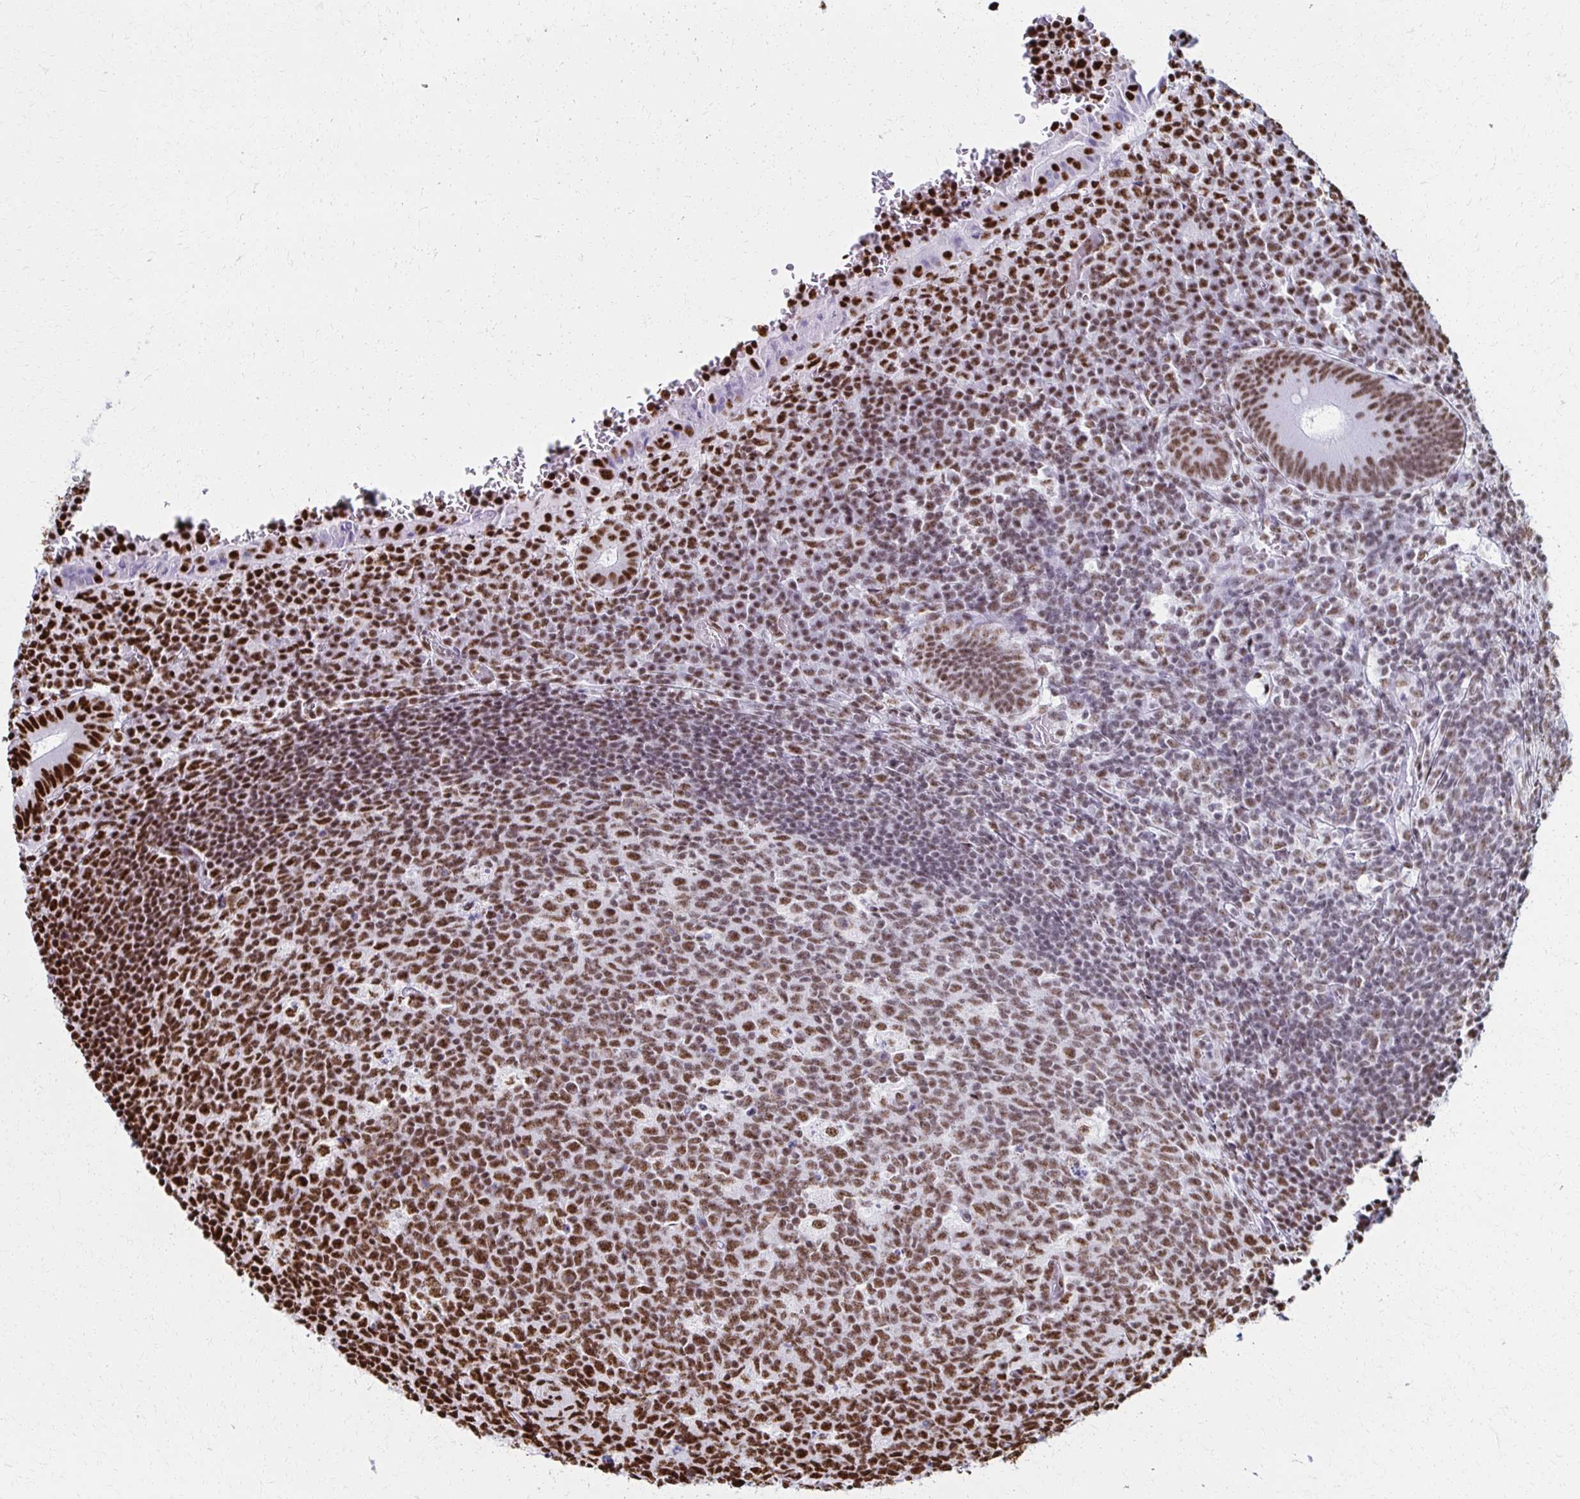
{"staining": {"intensity": "moderate", "quantity": ">75%", "location": "nuclear"}, "tissue": "appendix", "cell_type": "Glandular cells", "image_type": "normal", "snomed": [{"axis": "morphology", "description": "Normal tissue, NOS"}, {"axis": "topography", "description": "Appendix"}], "caption": "Immunohistochemical staining of benign human appendix demonstrates >75% levels of moderate nuclear protein expression in approximately >75% of glandular cells.", "gene": "NONO", "patient": {"sex": "male", "age": 18}}